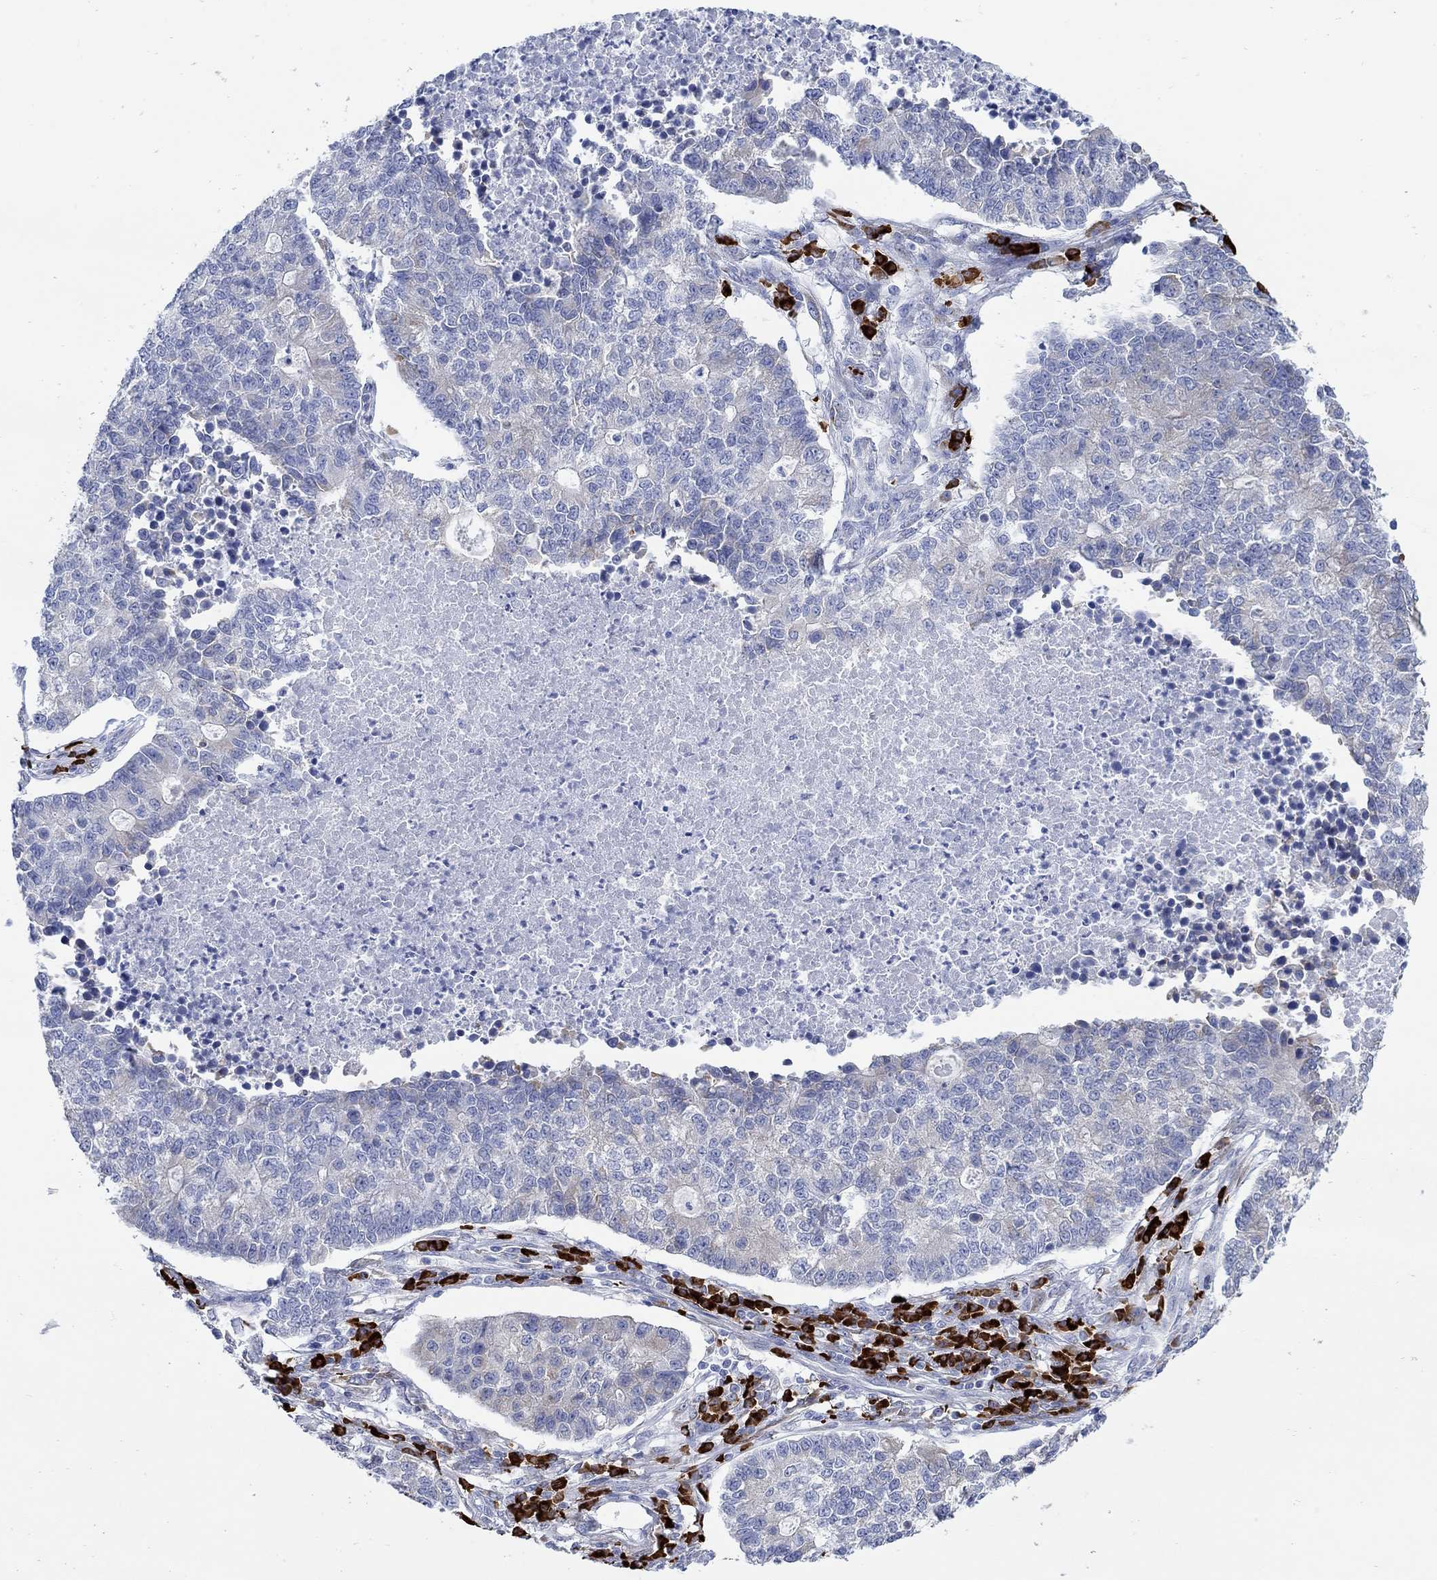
{"staining": {"intensity": "negative", "quantity": "none", "location": "none"}, "tissue": "lung cancer", "cell_type": "Tumor cells", "image_type": "cancer", "snomed": [{"axis": "morphology", "description": "Adenocarcinoma, NOS"}, {"axis": "topography", "description": "Lung"}], "caption": "The immunohistochemistry image has no significant positivity in tumor cells of lung adenocarcinoma tissue.", "gene": "P2RY6", "patient": {"sex": "male", "age": 57}}